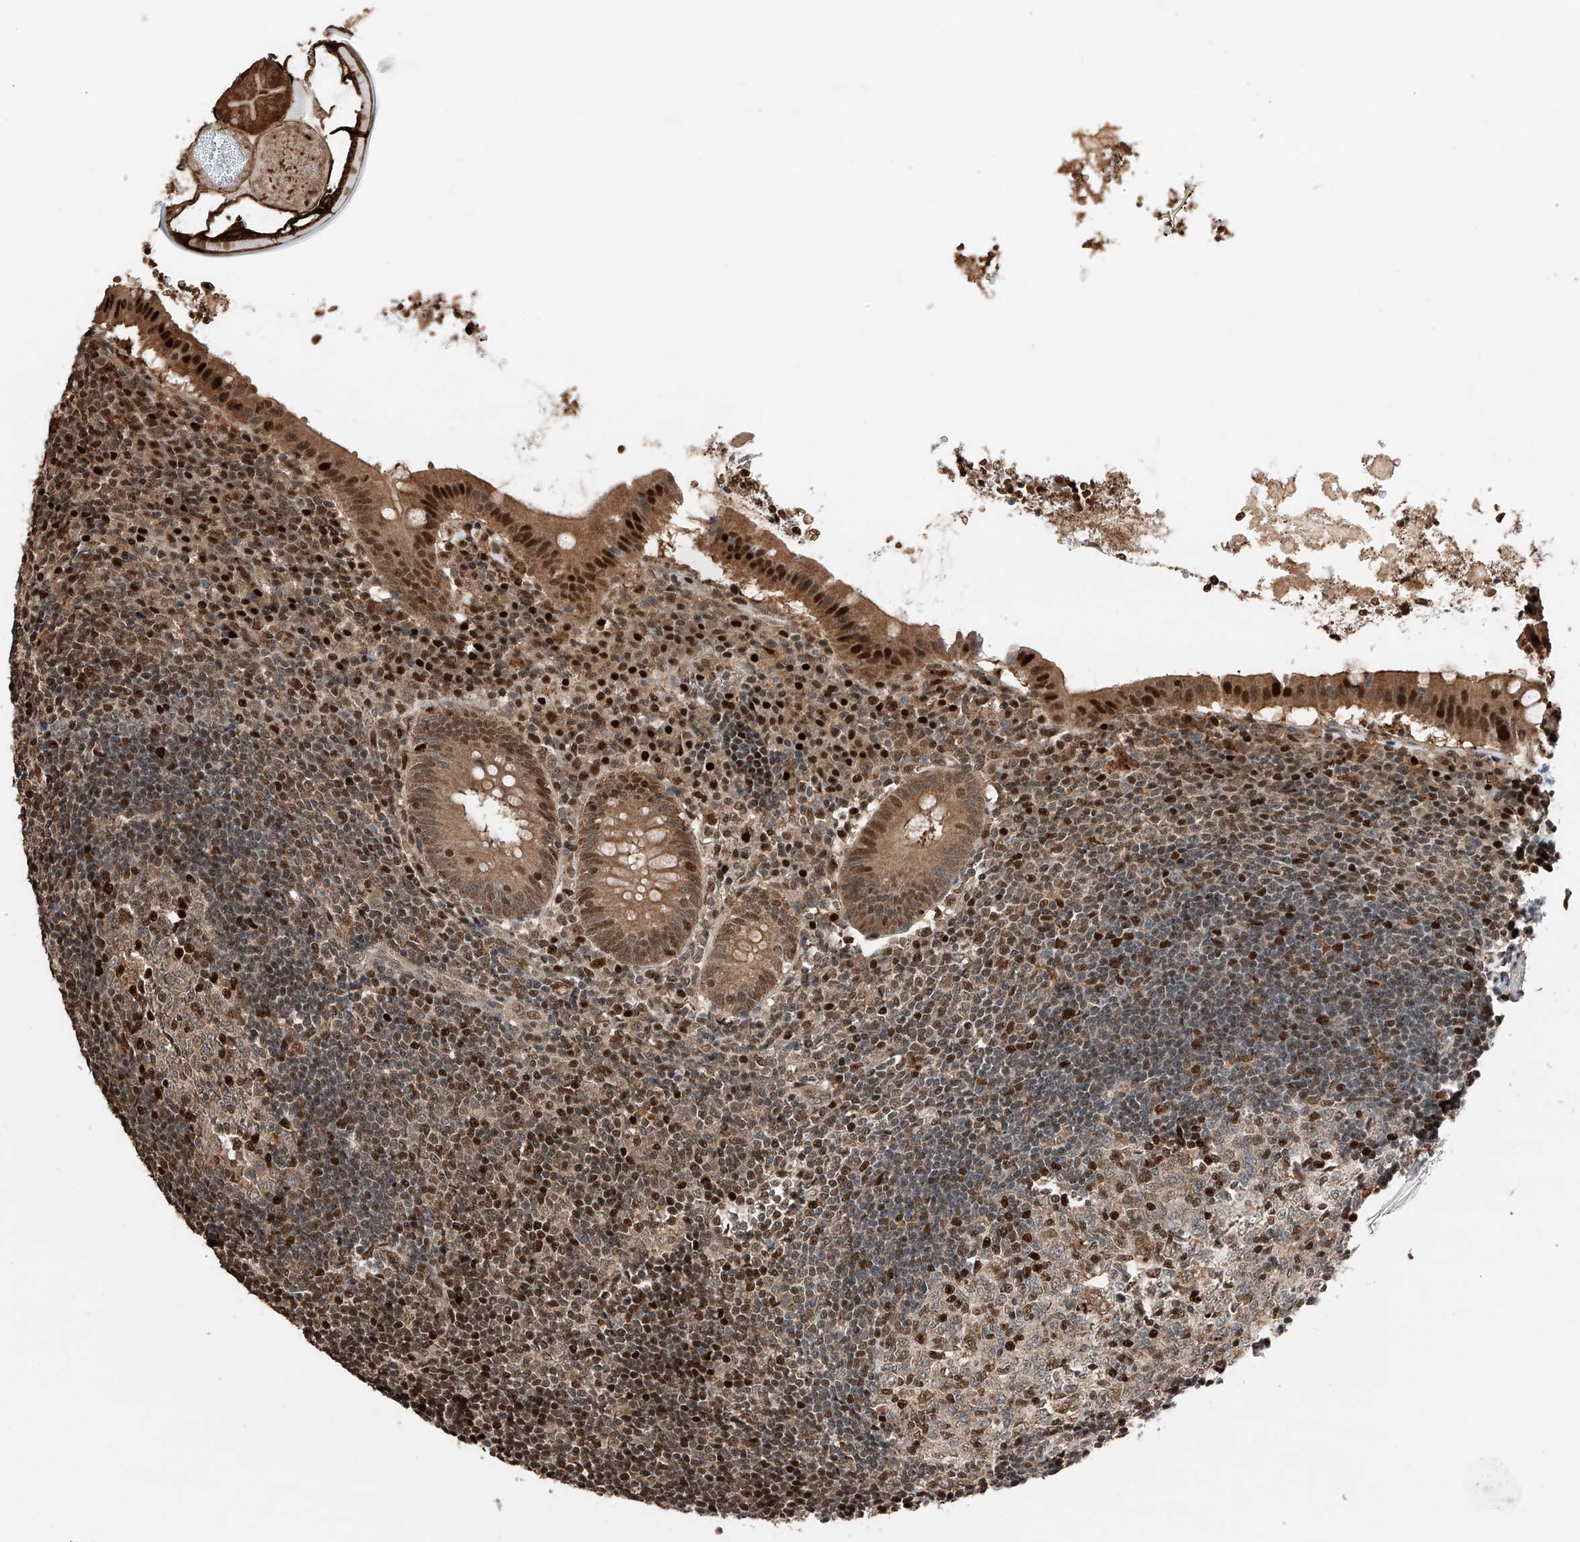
{"staining": {"intensity": "moderate", "quantity": ">75%", "location": "cytoplasmic/membranous,nuclear"}, "tissue": "appendix", "cell_type": "Glandular cells", "image_type": "normal", "snomed": [{"axis": "morphology", "description": "Normal tissue, NOS"}, {"axis": "topography", "description": "Appendix"}], "caption": "Appendix stained for a protein (brown) exhibits moderate cytoplasmic/membranous,nuclear positive expression in approximately >75% of glandular cells.", "gene": "RMND1", "patient": {"sex": "female", "age": 54}}